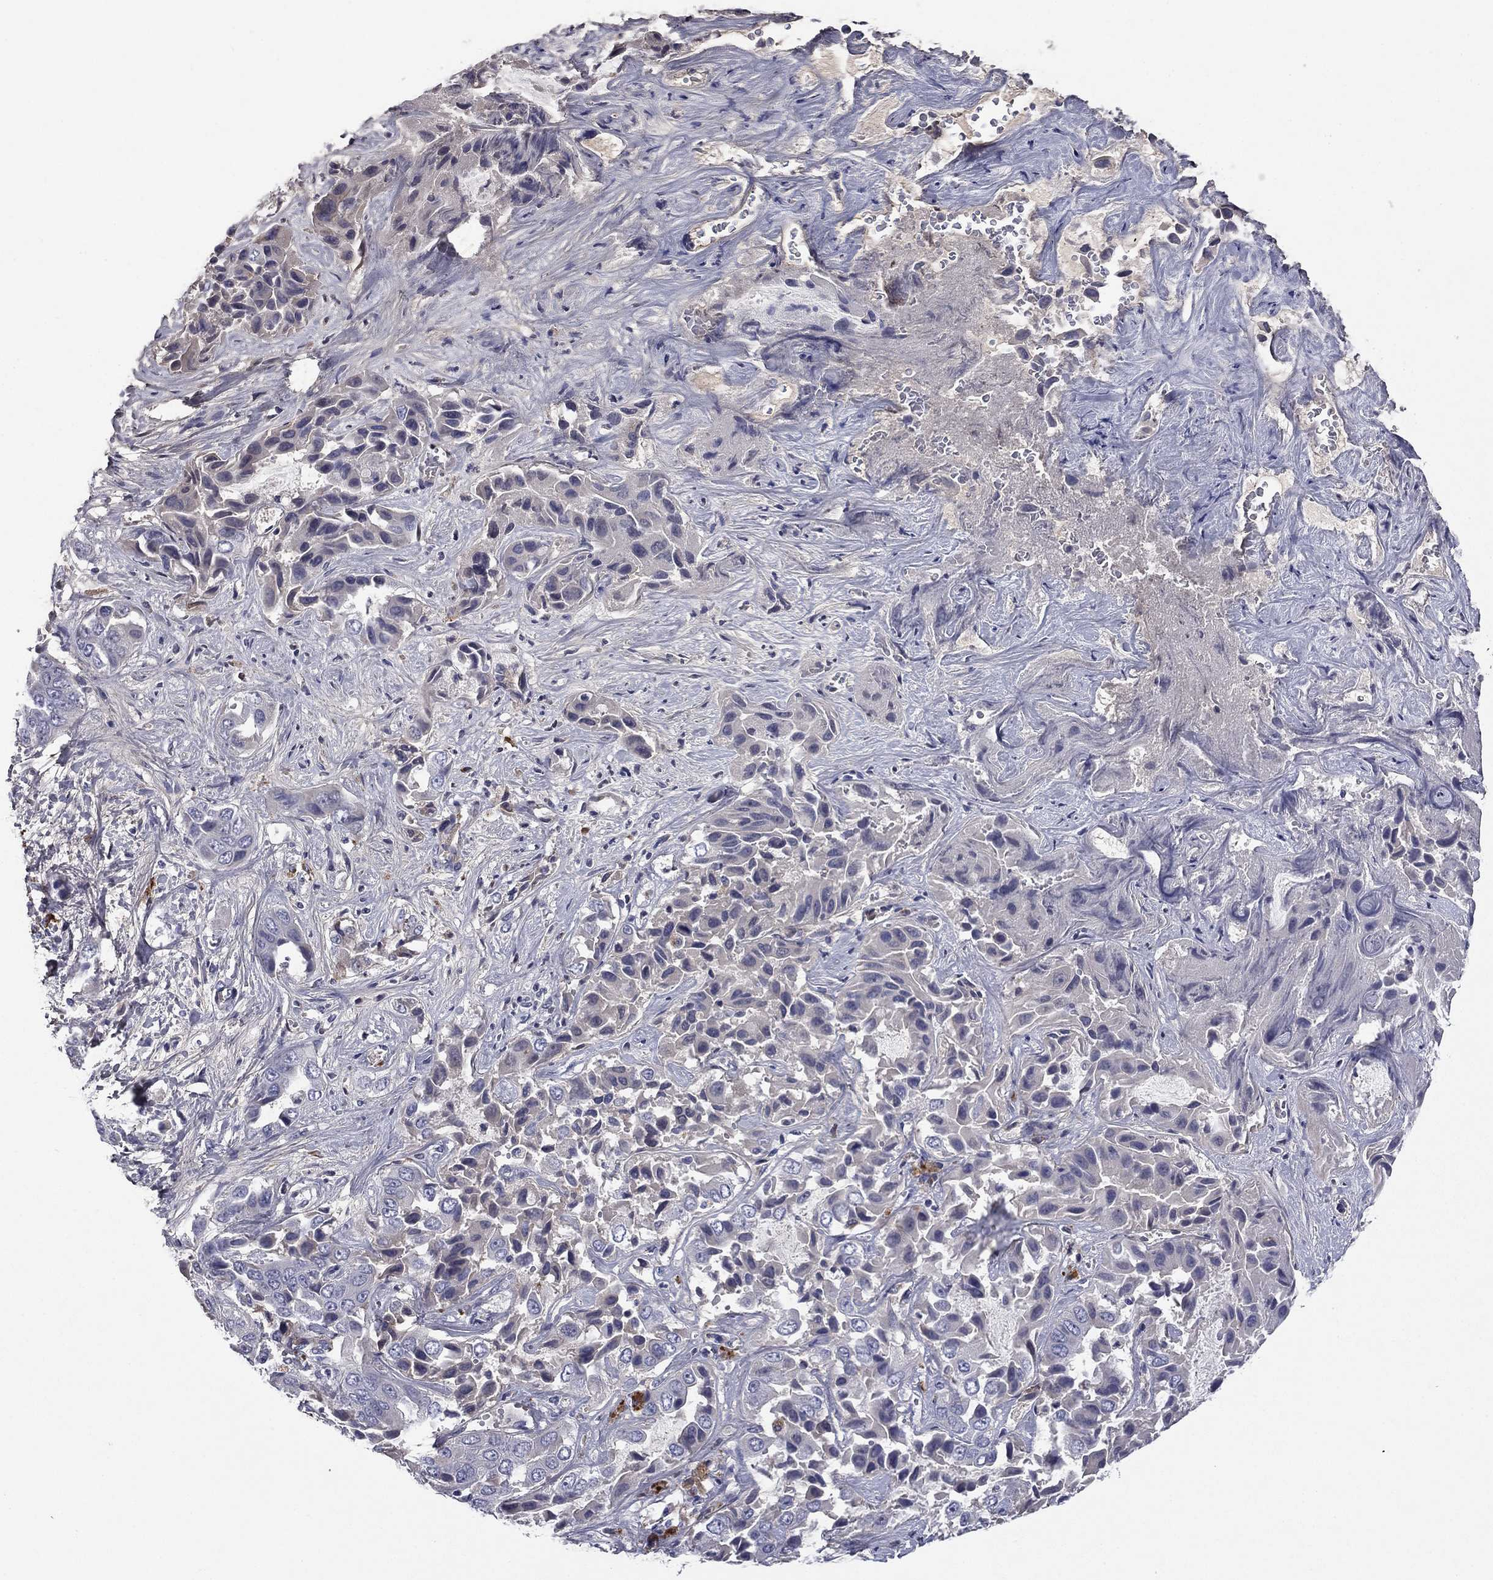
{"staining": {"intensity": "negative", "quantity": "none", "location": "none"}, "tissue": "liver cancer", "cell_type": "Tumor cells", "image_type": "cancer", "snomed": [{"axis": "morphology", "description": "Cholangiocarcinoma"}, {"axis": "topography", "description": "Liver"}], "caption": "Immunohistochemistry of human liver cancer (cholangiocarcinoma) shows no expression in tumor cells.", "gene": "COL2A1", "patient": {"sex": "female", "age": 52}}